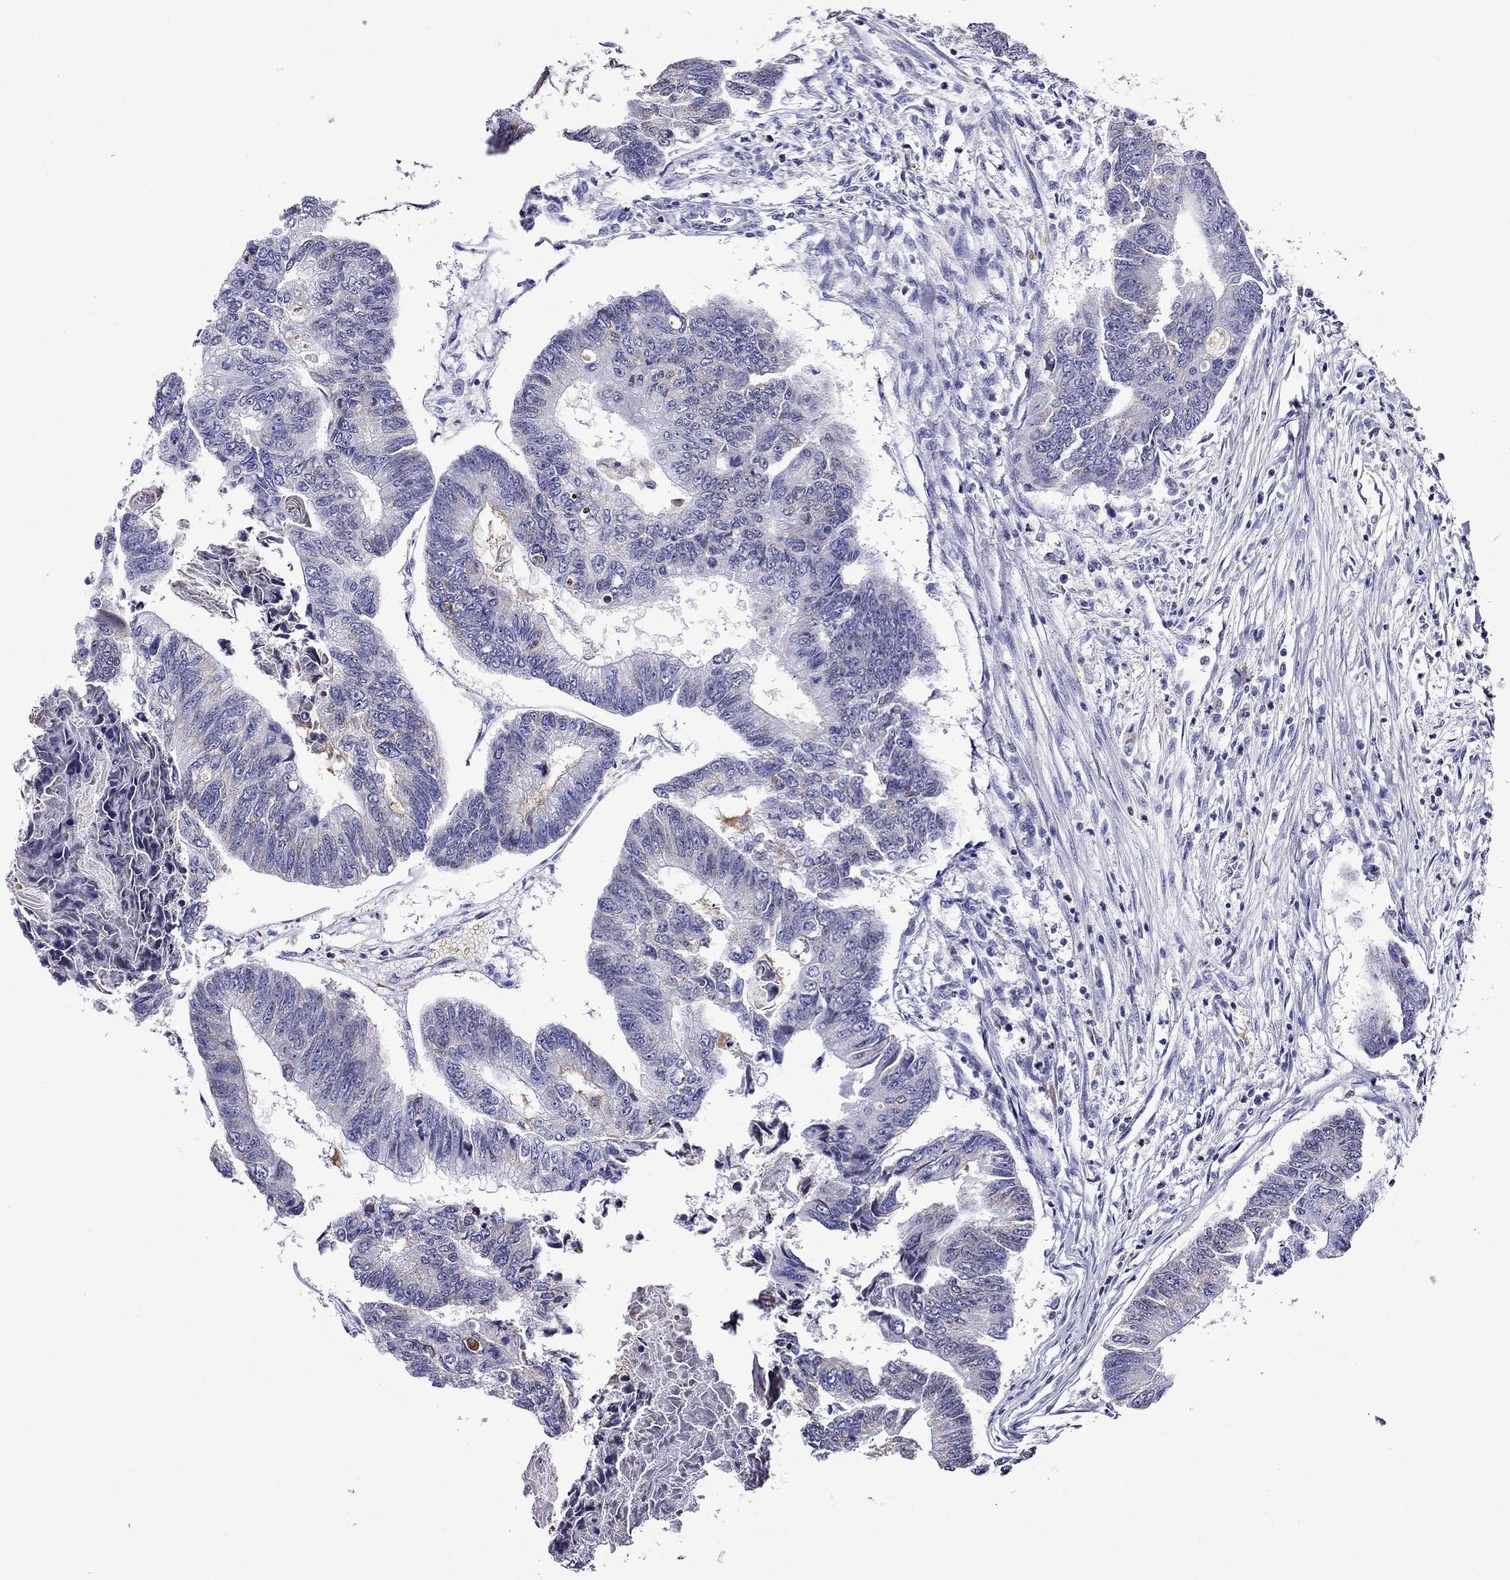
{"staining": {"intensity": "weak", "quantity": "<25%", "location": "cytoplasmic/membranous"}, "tissue": "colorectal cancer", "cell_type": "Tumor cells", "image_type": "cancer", "snomed": [{"axis": "morphology", "description": "Adenocarcinoma, NOS"}, {"axis": "topography", "description": "Colon"}], "caption": "This is an immunohistochemistry micrograph of human colorectal cancer. There is no expression in tumor cells.", "gene": "SCG2", "patient": {"sex": "female", "age": 65}}